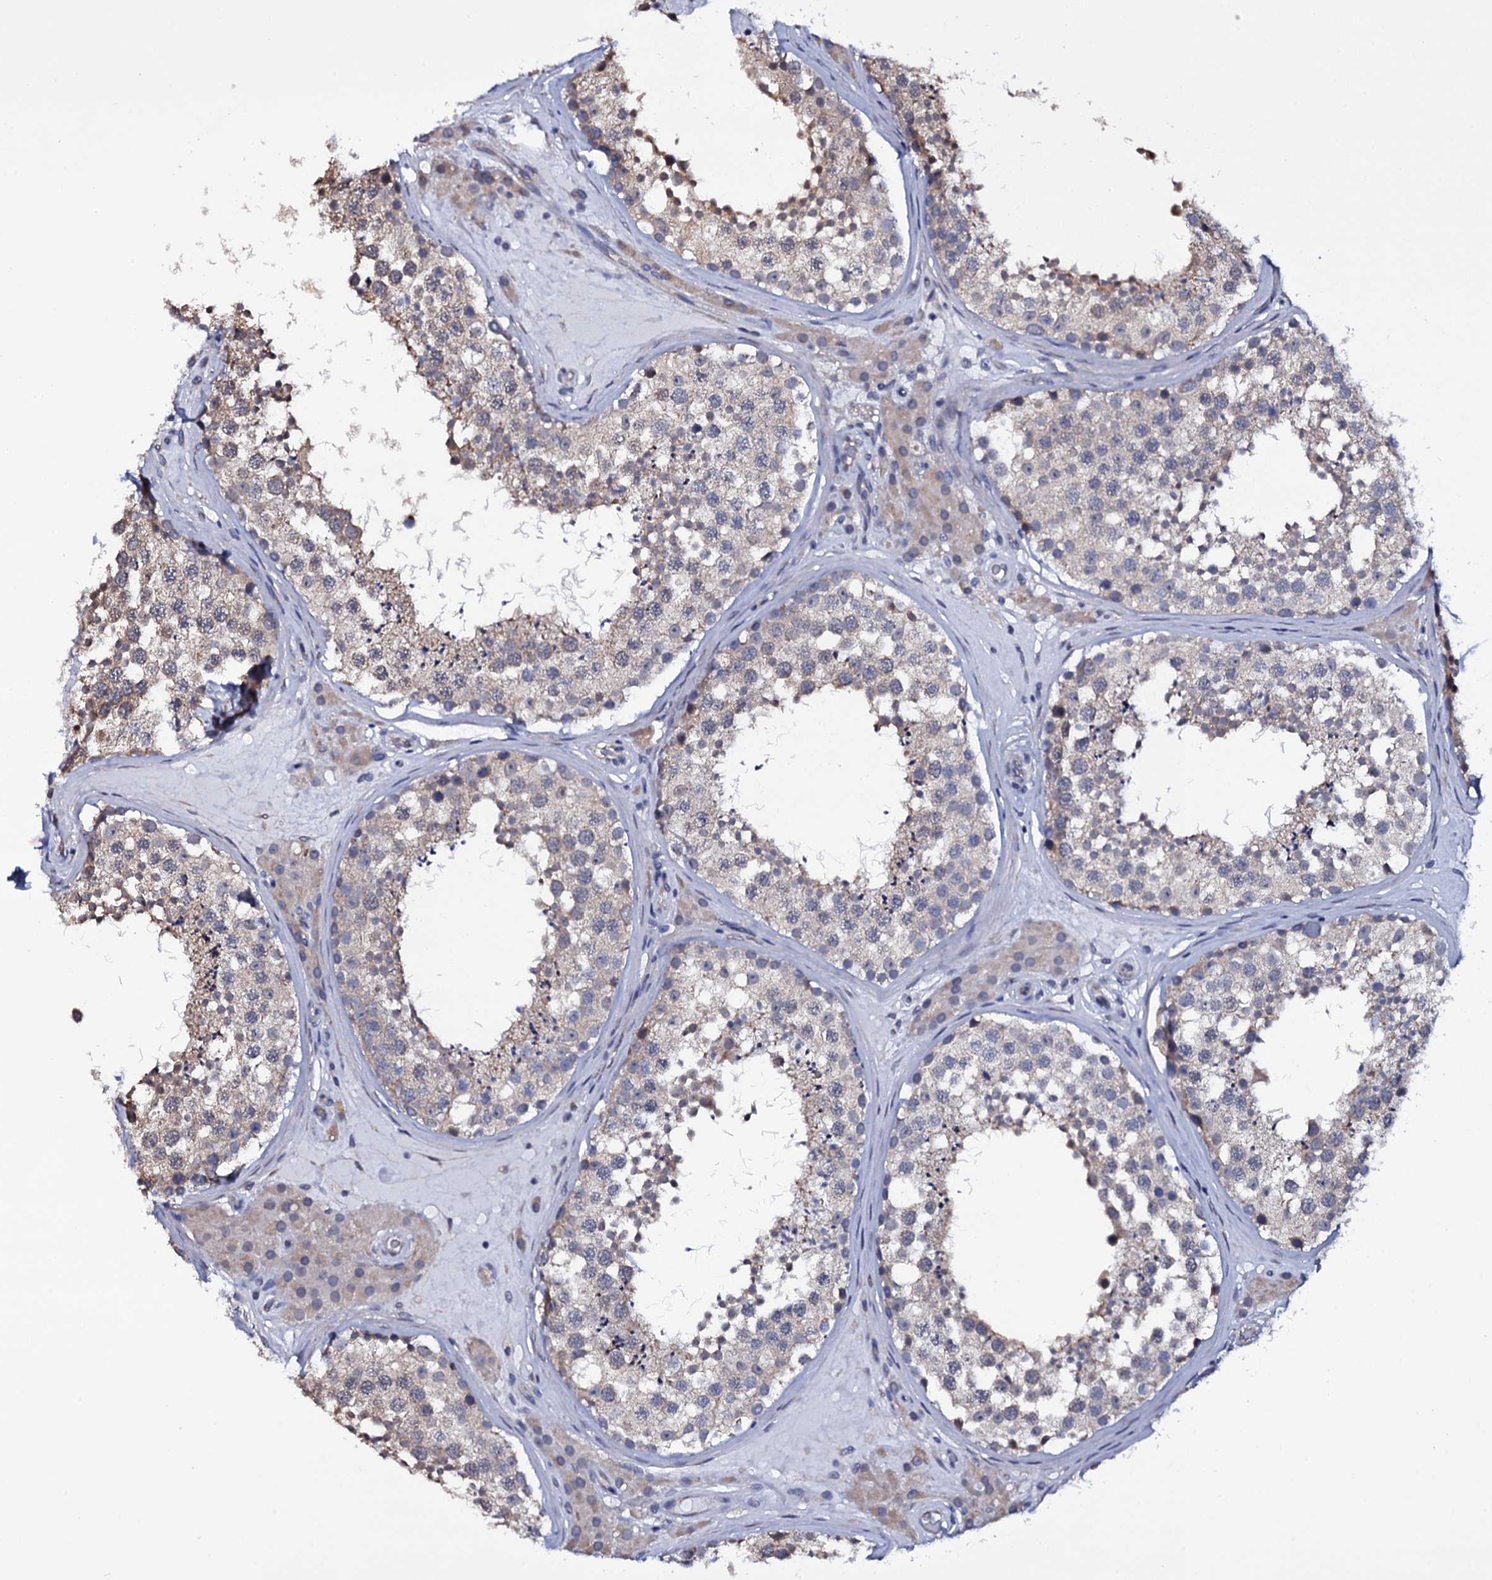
{"staining": {"intensity": "weak", "quantity": "<25%", "location": "cytoplasmic/membranous"}, "tissue": "testis", "cell_type": "Cells in seminiferous ducts", "image_type": "normal", "snomed": [{"axis": "morphology", "description": "Normal tissue, NOS"}, {"axis": "topography", "description": "Testis"}], "caption": "DAB immunohistochemical staining of benign testis displays no significant positivity in cells in seminiferous ducts.", "gene": "GAREM1", "patient": {"sex": "male", "age": 46}}